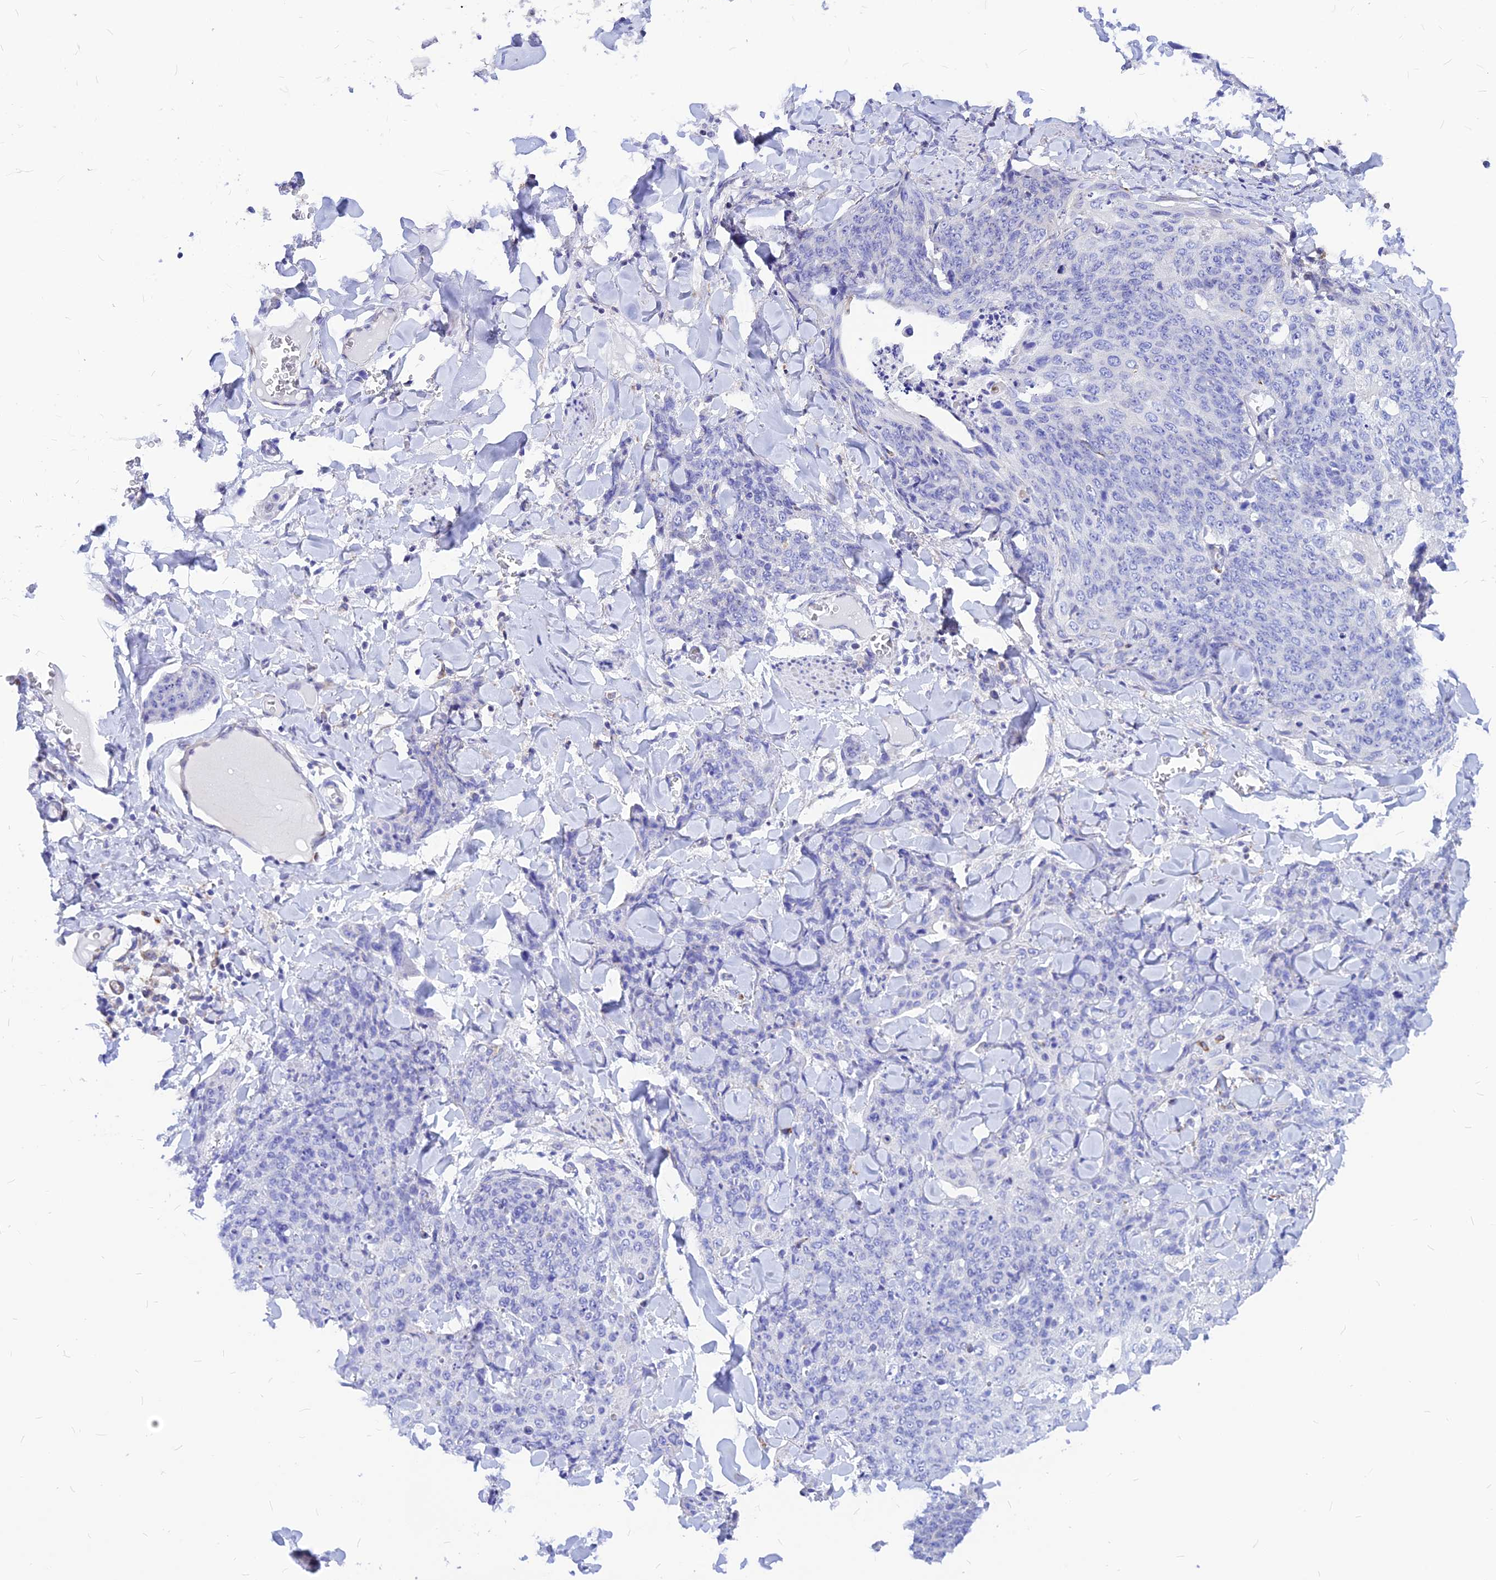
{"staining": {"intensity": "negative", "quantity": "none", "location": "none"}, "tissue": "skin cancer", "cell_type": "Tumor cells", "image_type": "cancer", "snomed": [{"axis": "morphology", "description": "Squamous cell carcinoma, NOS"}, {"axis": "topography", "description": "Skin"}, {"axis": "topography", "description": "Vulva"}], "caption": "Tumor cells are negative for brown protein staining in skin squamous cell carcinoma.", "gene": "CNOT6", "patient": {"sex": "female", "age": 85}}